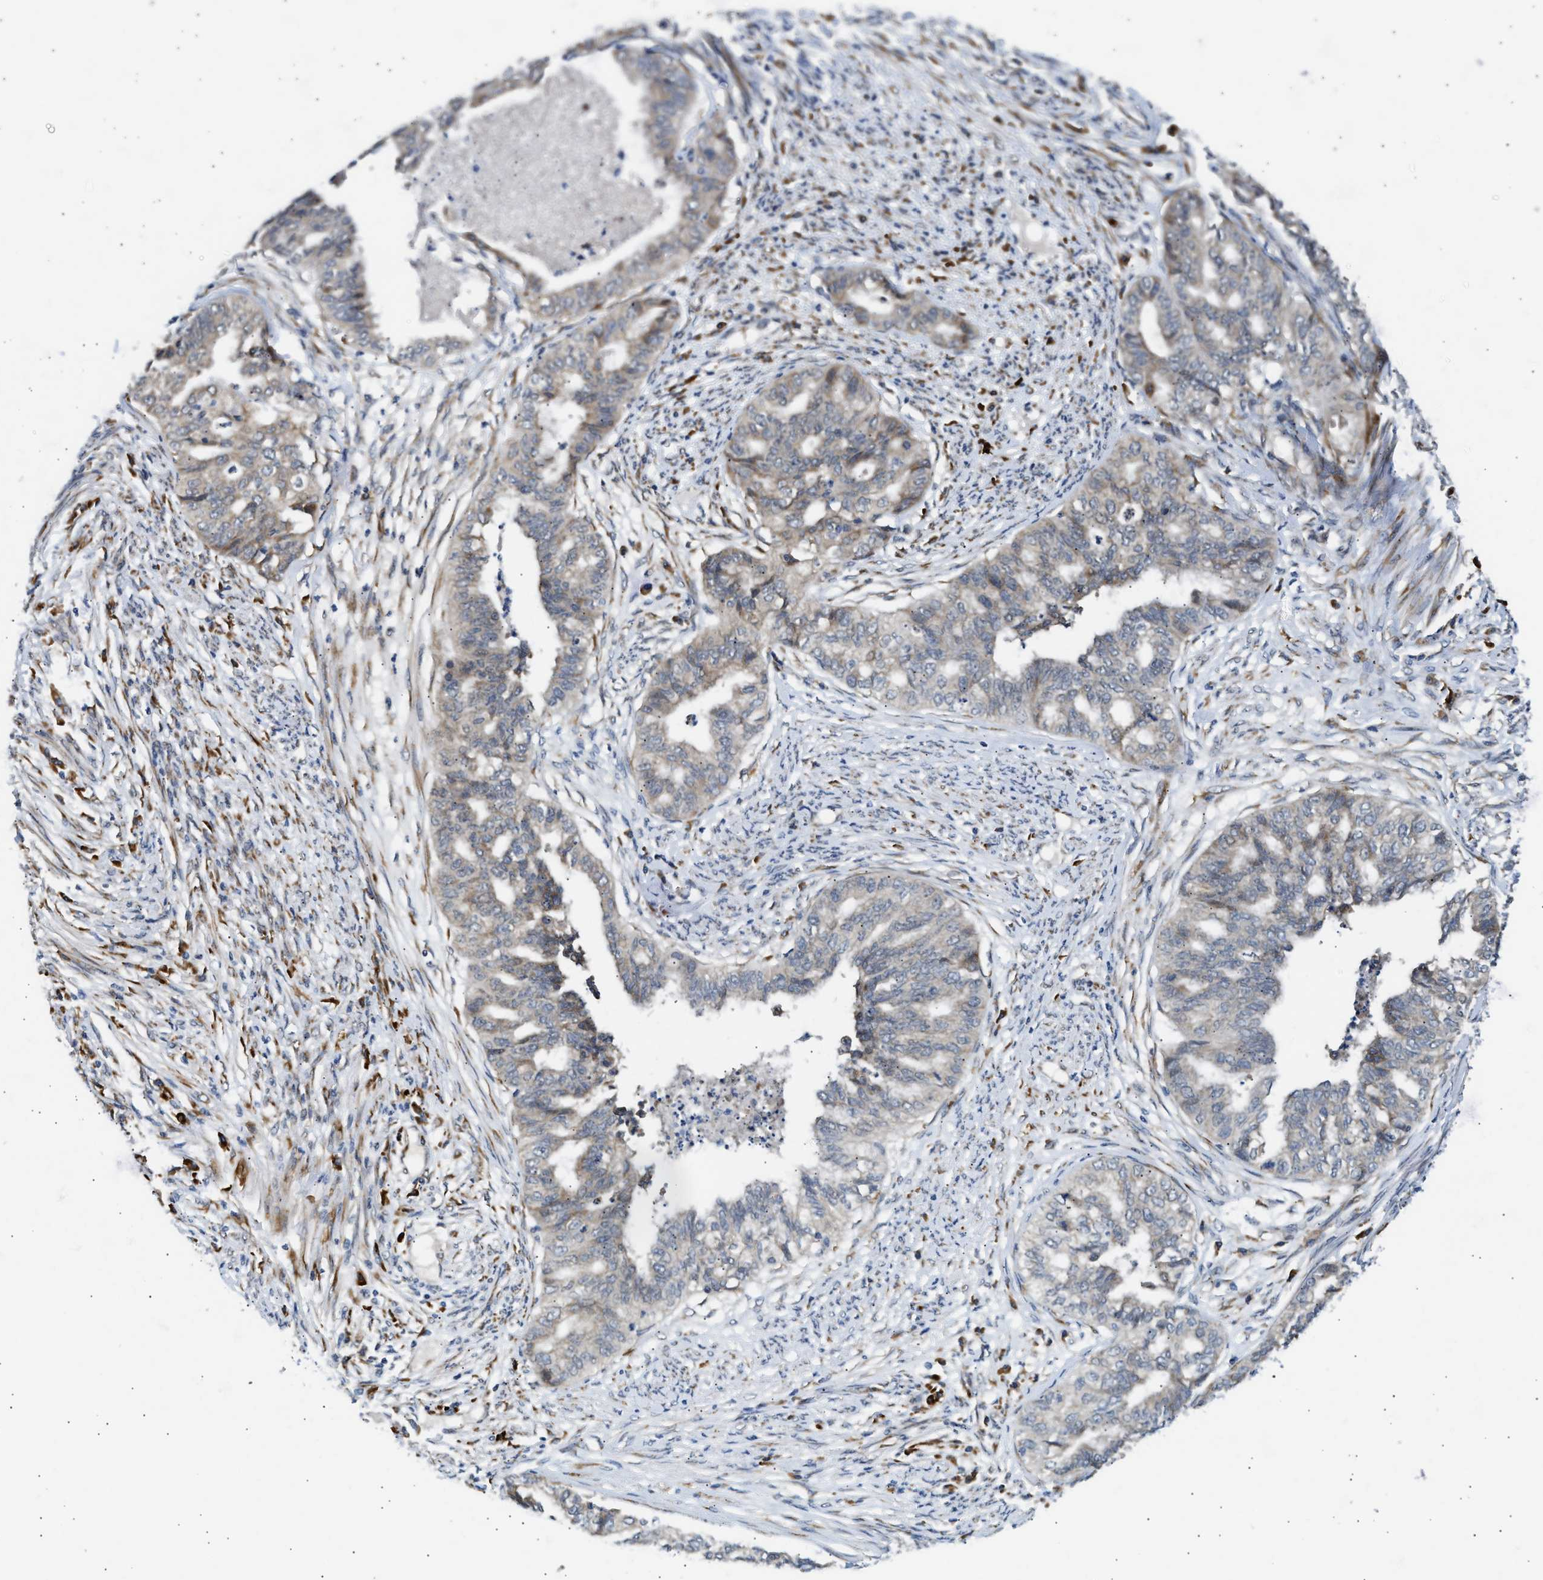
{"staining": {"intensity": "weak", "quantity": "25%-75%", "location": "cytoplasmic/membranous"}, "tissue": "endometrial cancer", "cell_type": "Tumor cells", "image_type": "cancer", "snomed": [{"axis": "morphology", "description": "Adenocarcinoma, NOS"}, {"axis": "topography", "description": "Endometrium"}], "caption": "The photomicrograph demonstrates a brown stain indicating the presence of a protein in the cytoplasmic/membranous of tumor cells in adenocarcinoma (endometrial).", "gene": "KCNC2", "patient": {"sex": "female", "age": 79}}